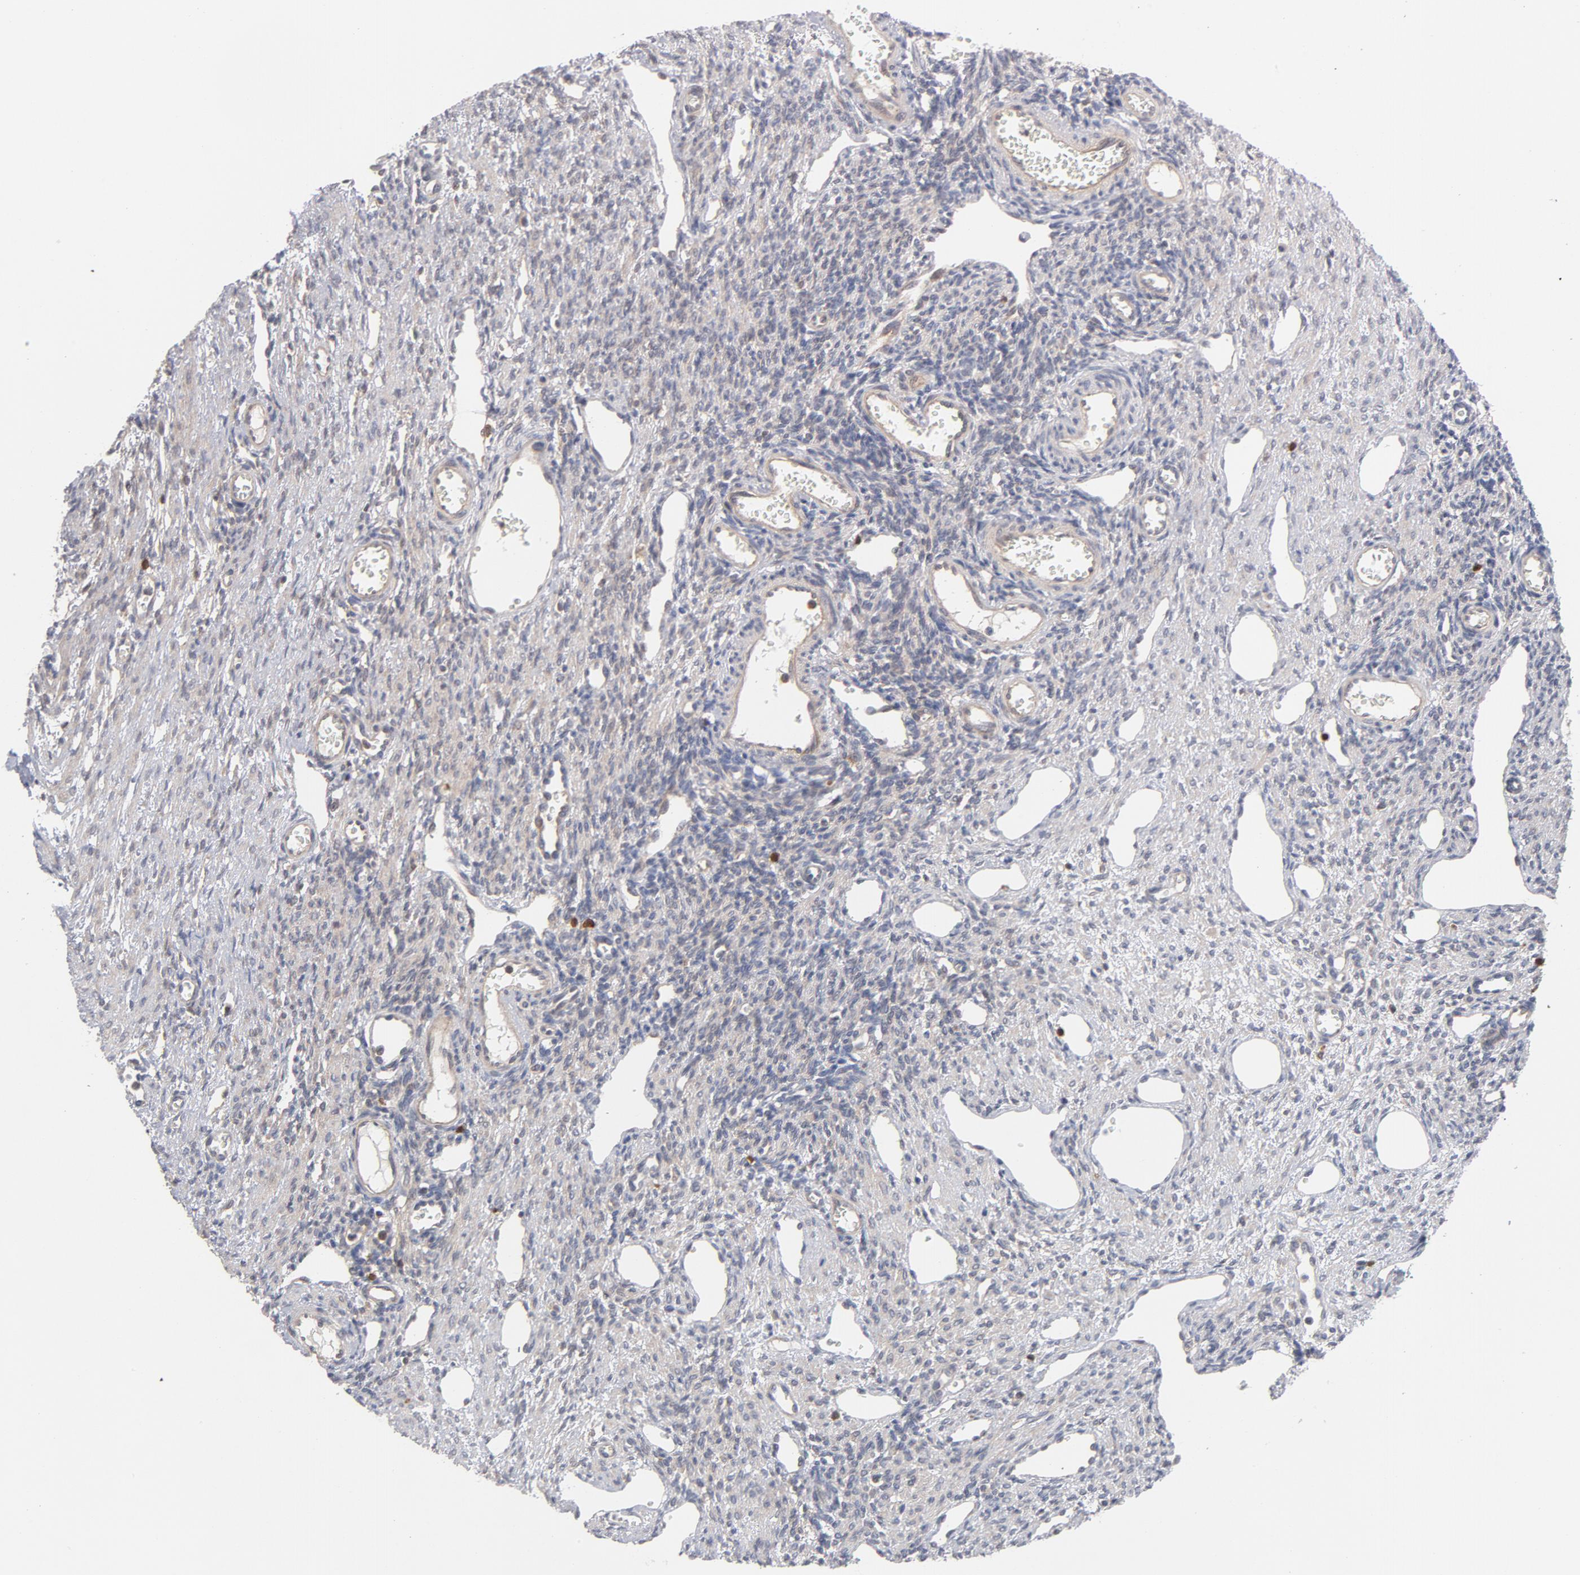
{"staining": {"intensity": "negative", "quantity": "none", "location": "none"}, "tissue": "ovary", "cell_type": "Ovarian stroma cells", "image_type": "normal", "snomed": [{"axis": "morphology", "description": "Normal tissue, NOS"}, {"axis": "topography", "description": "Ovary"}], "caption": "A high-resolution histopathology image shows immunohistochemistry staining of unremarkable ovary, which exhibits no significant positivity in ovarian stroma cells. The staining is performed using DAB (3,3'-diaminobenzidine) brown chromogen with nuclei counter-stained in using hematoxylin.", "gene": "TRADD", "patient": {"sex": "female", "age": 33}}